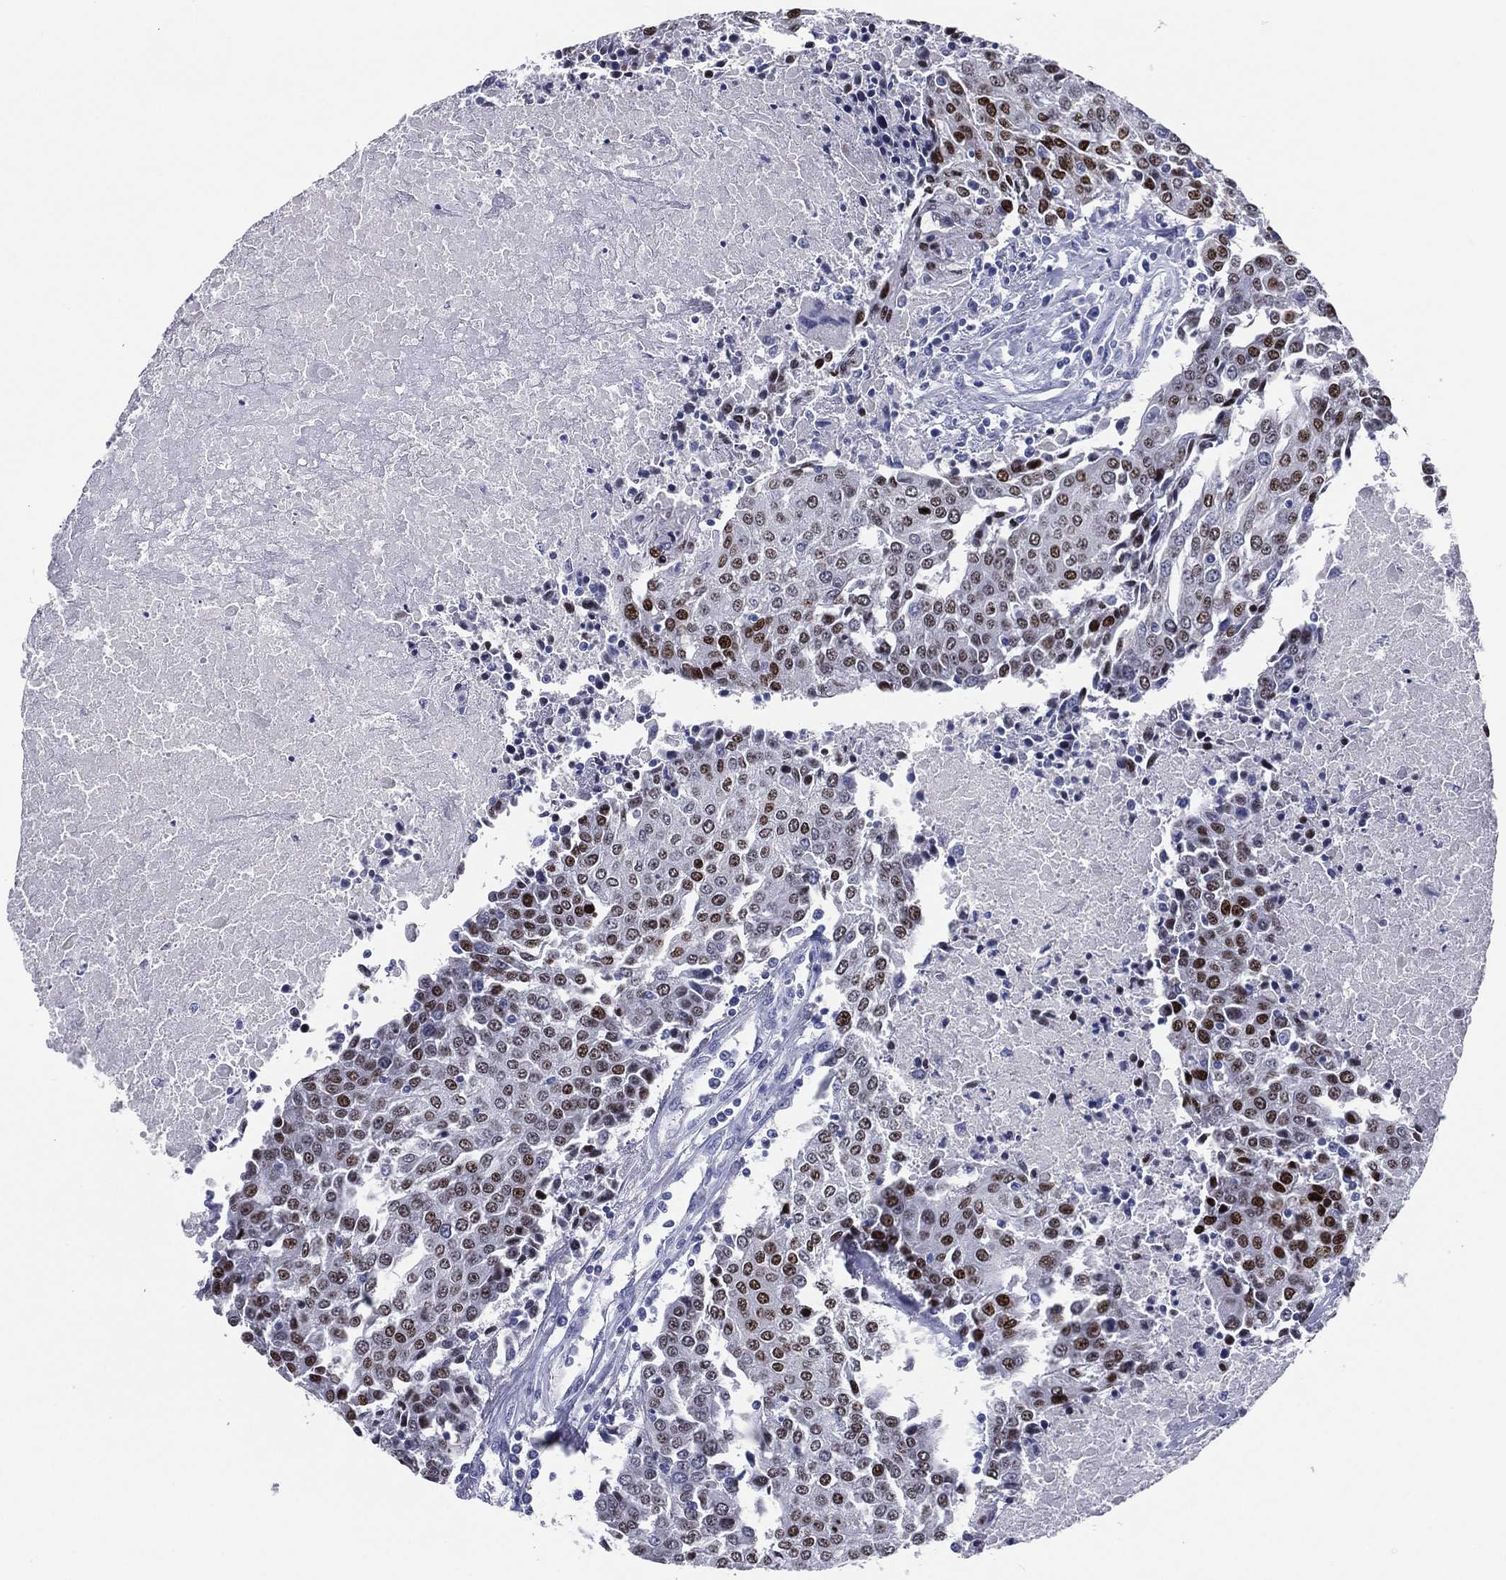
{"staining": {"intensity": "strong", "quantity": "<25%", "location": "nuclear"}, "tissue": "urothelial cancer", "cell_type": "Tumor cells", "image_type": "cancer", "snomed": [{"axis": "morphology", "description": "Urothelial carcinoma, High grade"}, {"axis": "topography", "description": "Urinary bladder"}], "caption": "Urothelial cancer stained for a protein (brown) shows strong nuclear positive expression in about <25% of tumor cells.", "gene": "TFAP2A", "patient": {"sex": "female", "age": 85}}